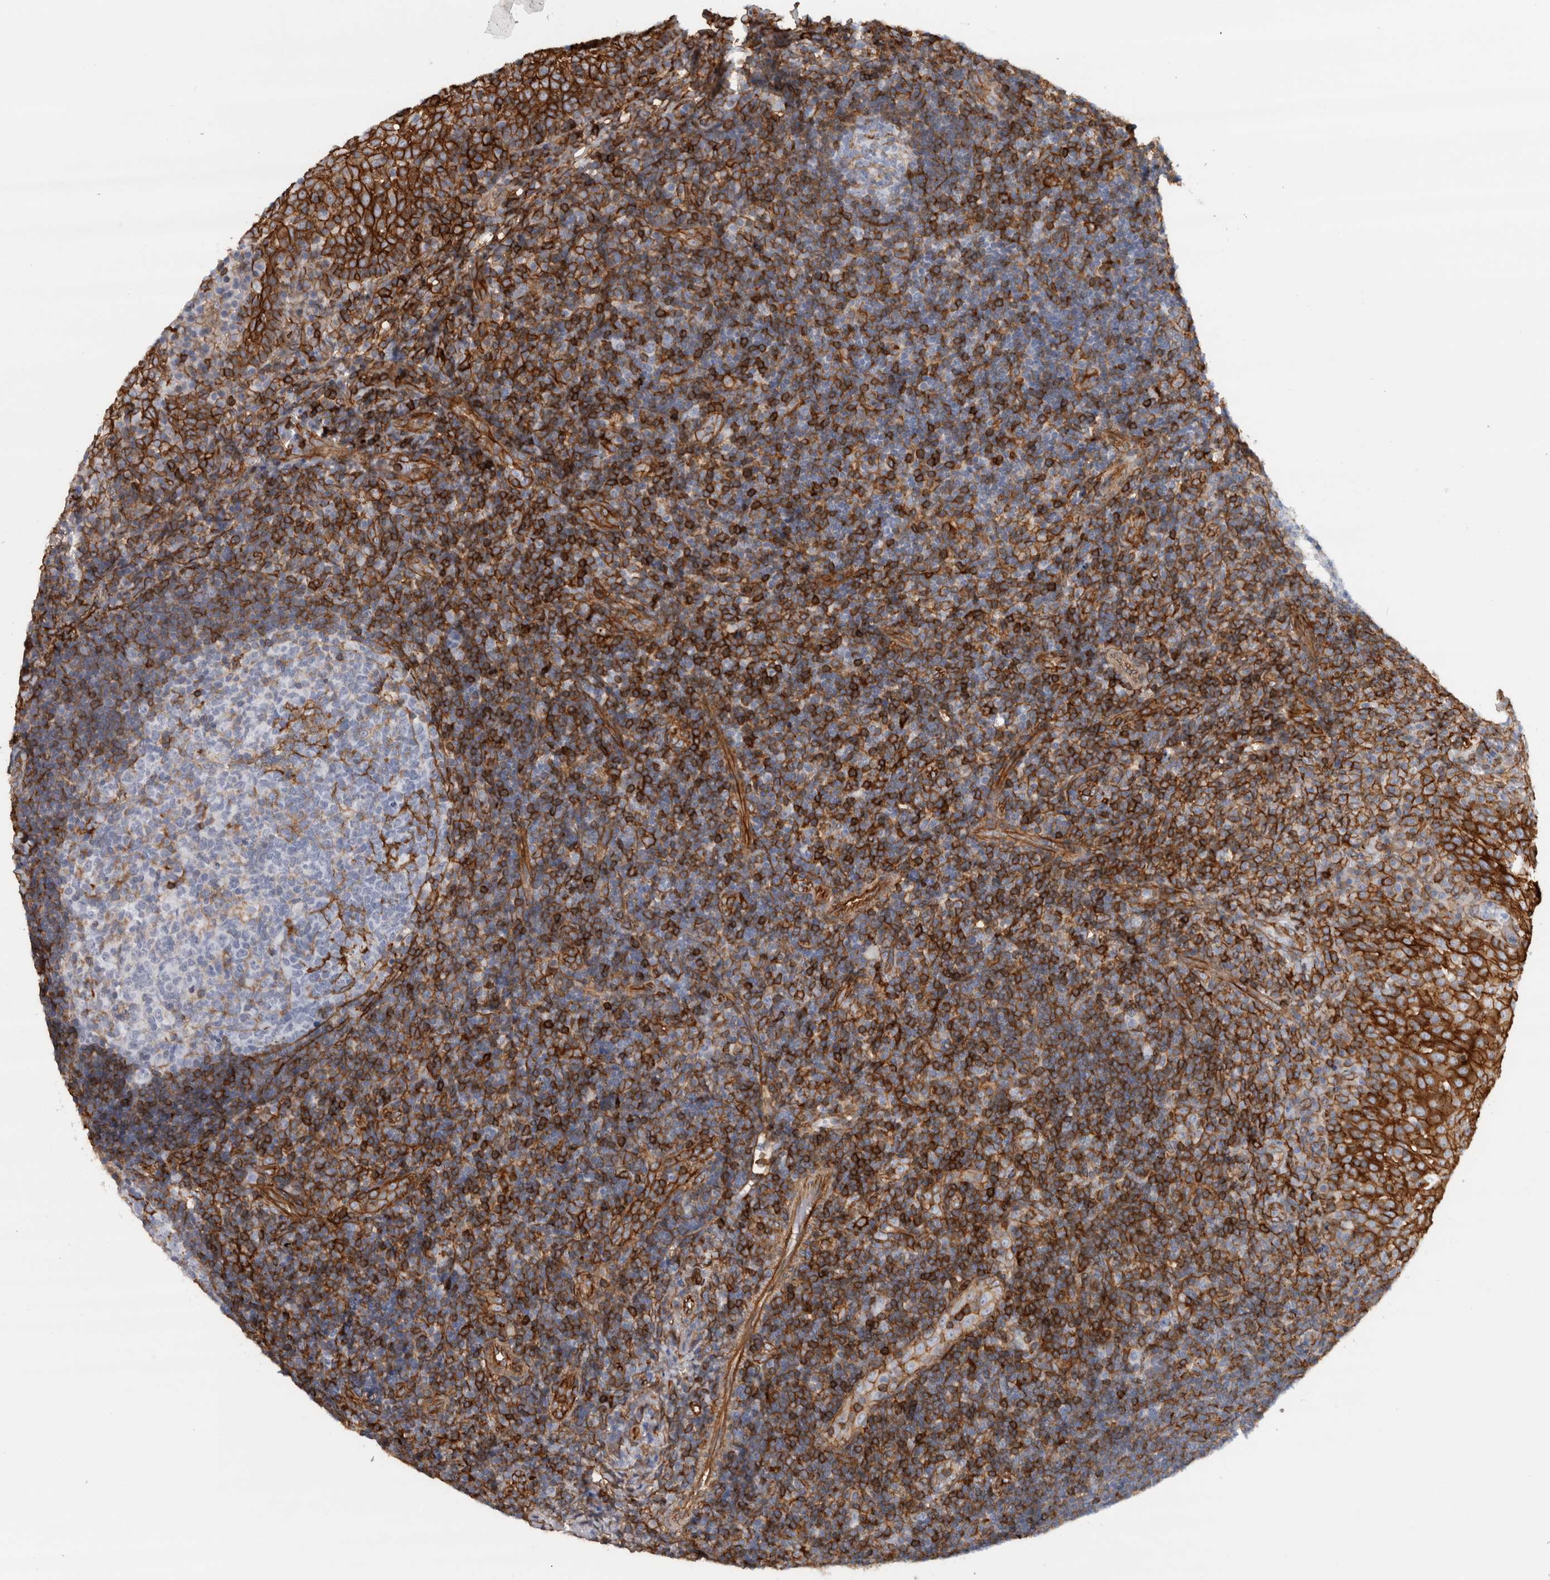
{"staining": {"intensity": "moderate", "quantity": "<25%", "location": "cytoplasmic/membranous"}, "tissue": "tonsil", "cell_type": "Germinal center cells", "image_type": "normal", "snomed": [{"axis": "morphology", "description": "Normal tissue, NOS"}, {"axis": "topography", "description": "Tonsil"}], "caption": "High-magnification brightfield microscopy of unremarkable tonsil stained with DAB (brown) and counterstained with hematoxylin (blue). germinal center cells exhibit moderate cytoplasmic/membranous expression is identified in about<25% of cells.", "gene": "AHNAK", "patient": {"sex": "female", "age": 40}}